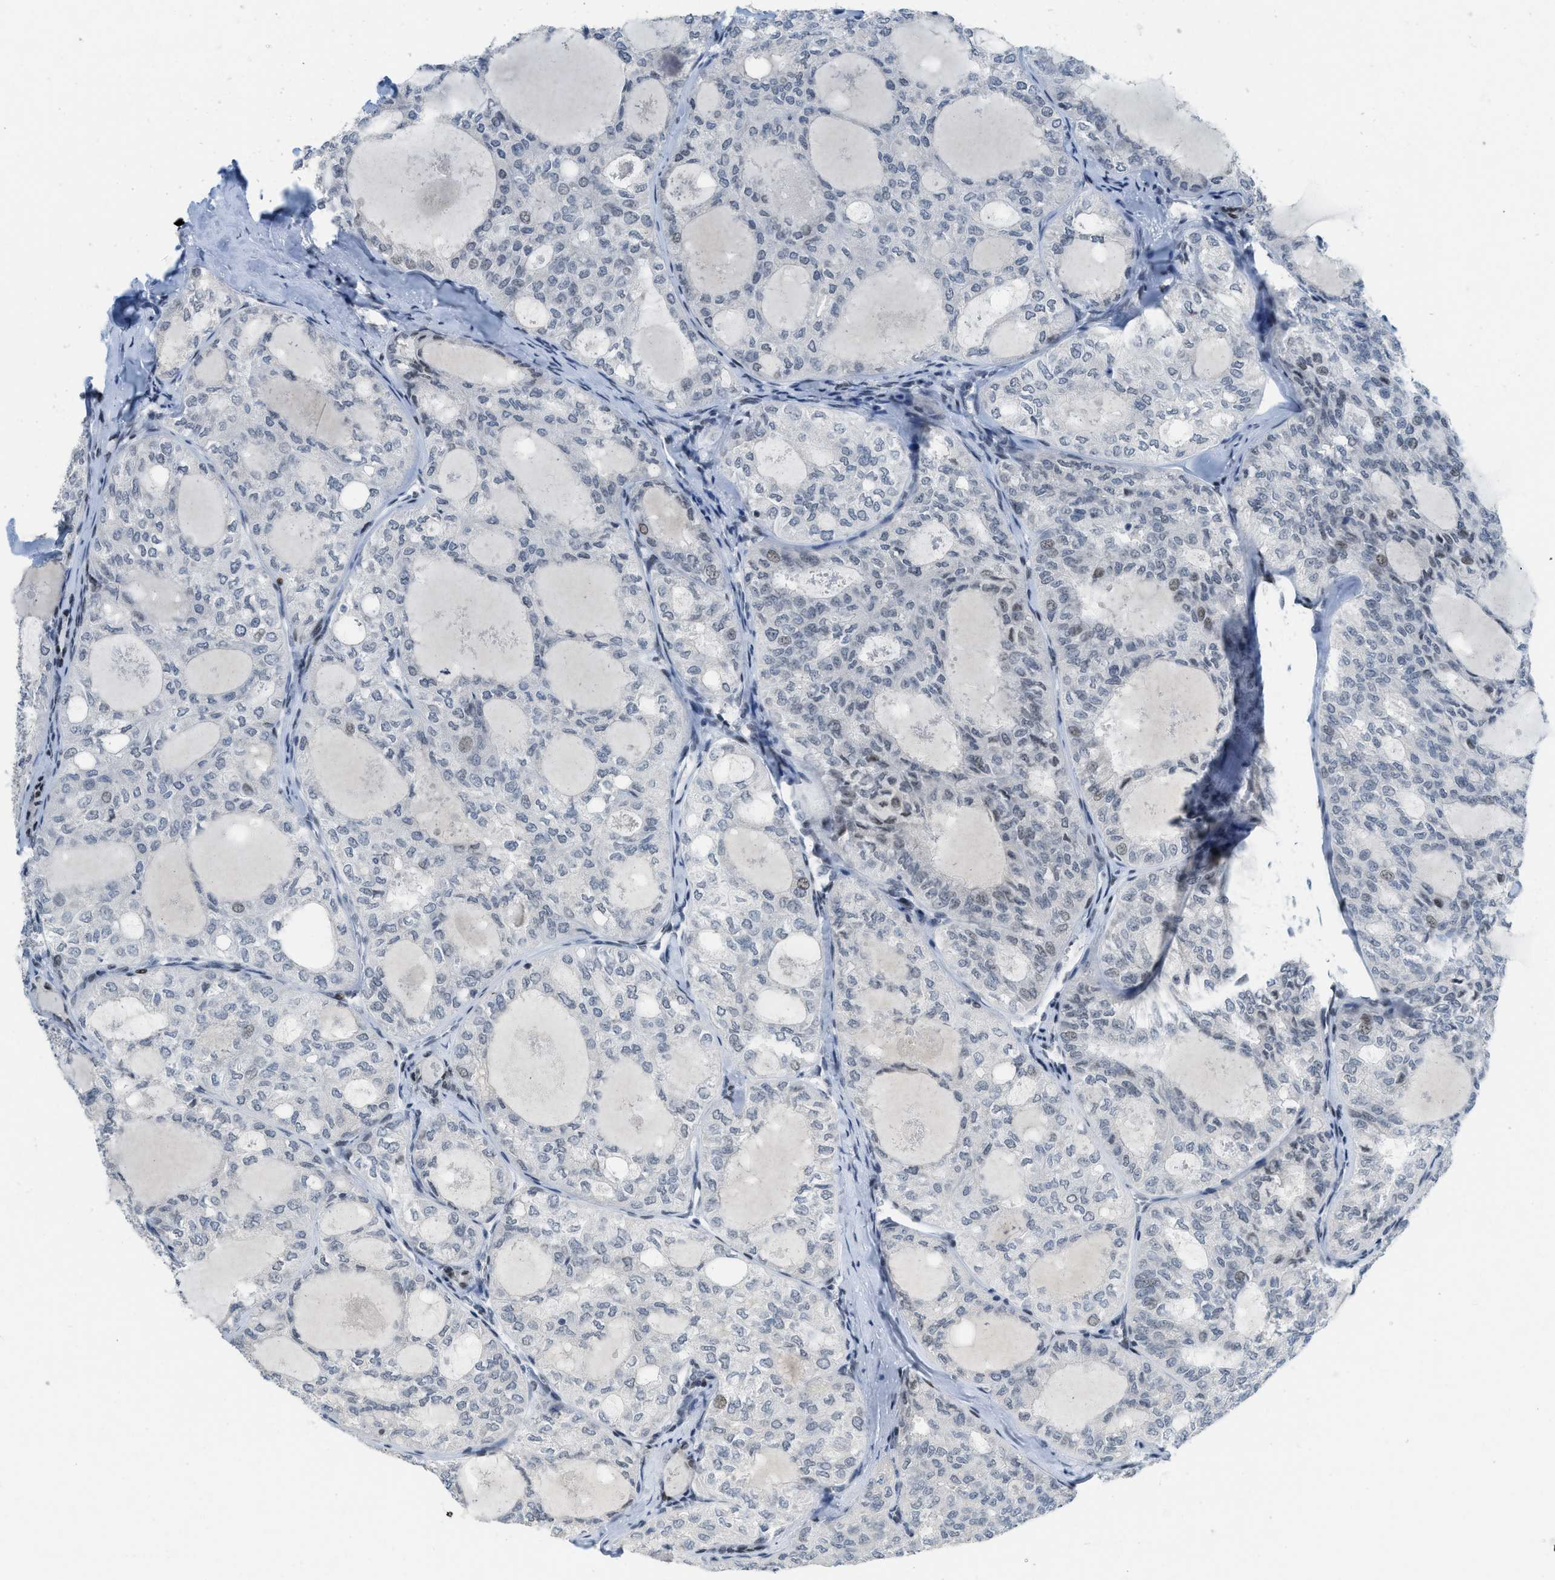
{"staining": {"intensity": "moderate", "quantity": "<25%", "location": "nuclear"}, "tissue": "thyroid cancer", "cell_type": "Tumor cells", "image_type": "cancer", "snomed": [{"axis": "morphology", "description": "Follicular adenoma carcinoma, NOS"}, {"axis": "topography", "description": "Thyroid gland"}], "caption": "Immunohistochemistry (IHC) image of neoplastic tissue: human thyroid follicular adenoma carcinoma stained using IHC shows low levels of moderate protein expression localized specifically in the nuclear of tumor cells, appearing as a nuclear brown color.", "gene": "PBX1", "patient": {"sex": "male", "age": 75}}